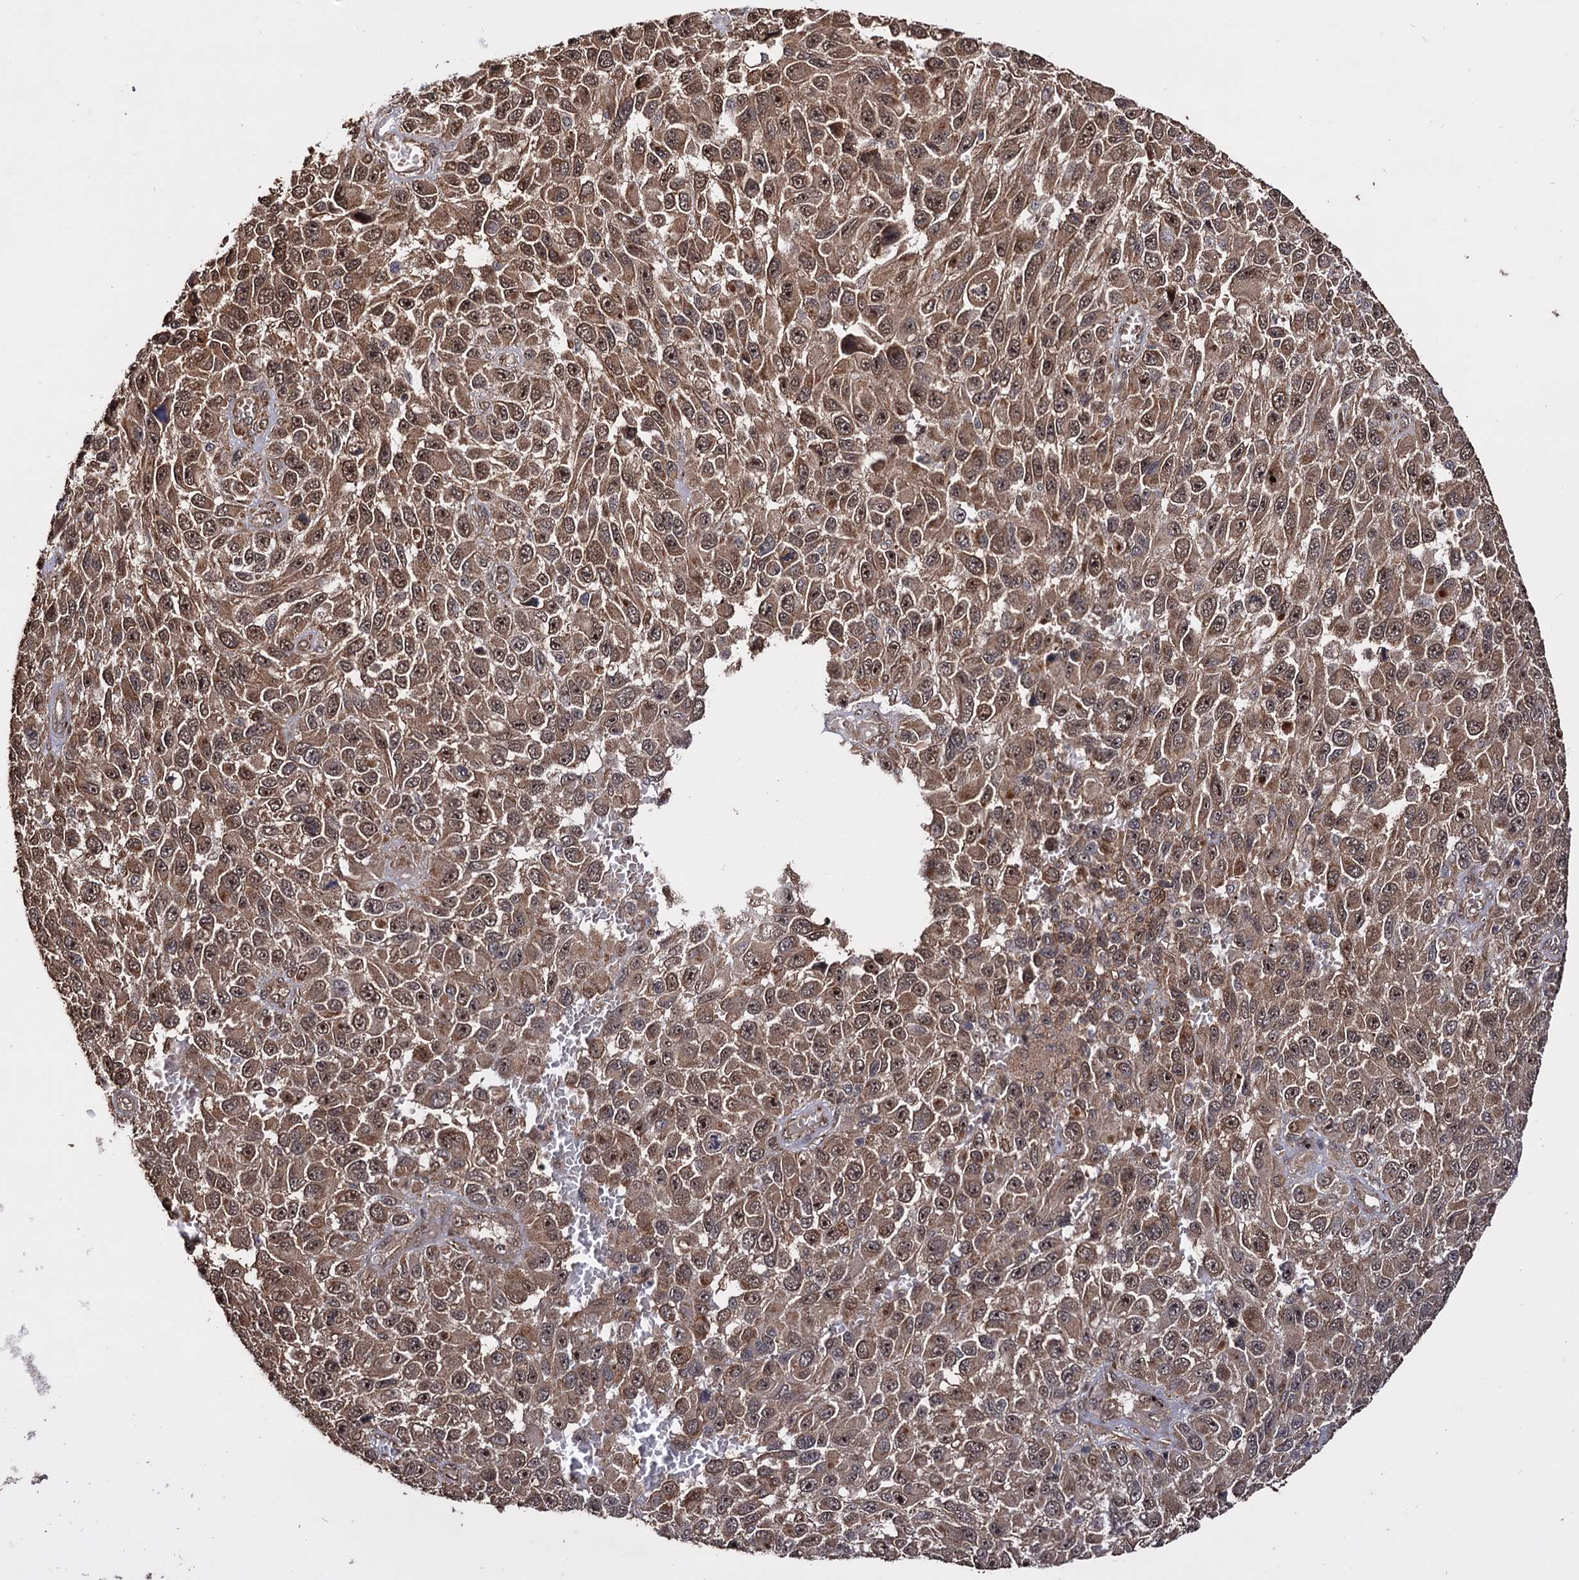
{"staining": {"intensity": "moderate", "quantity": ">75%", "location": "cytoplasmic/membranous,nuclear"}, "tissue": "melanoma", "cell_type": "Tumor cells", "image_type": "cancer", "snomed": [{"axis": "morphology", "description": "Normal tissue, NOS"}, {"axis": "morphology", "description": "Malignant melanoma, NOS"}, {"axis": "topography", "description": "Skin"}], "caption": "IHC of malignant melanoma displays medium levels of moderate cytoplasmic/membranous and nuclear positivity in about >75% of tumor cells.", "gene": "PIGB", "patient": {"sex": "female", "age": 96}}